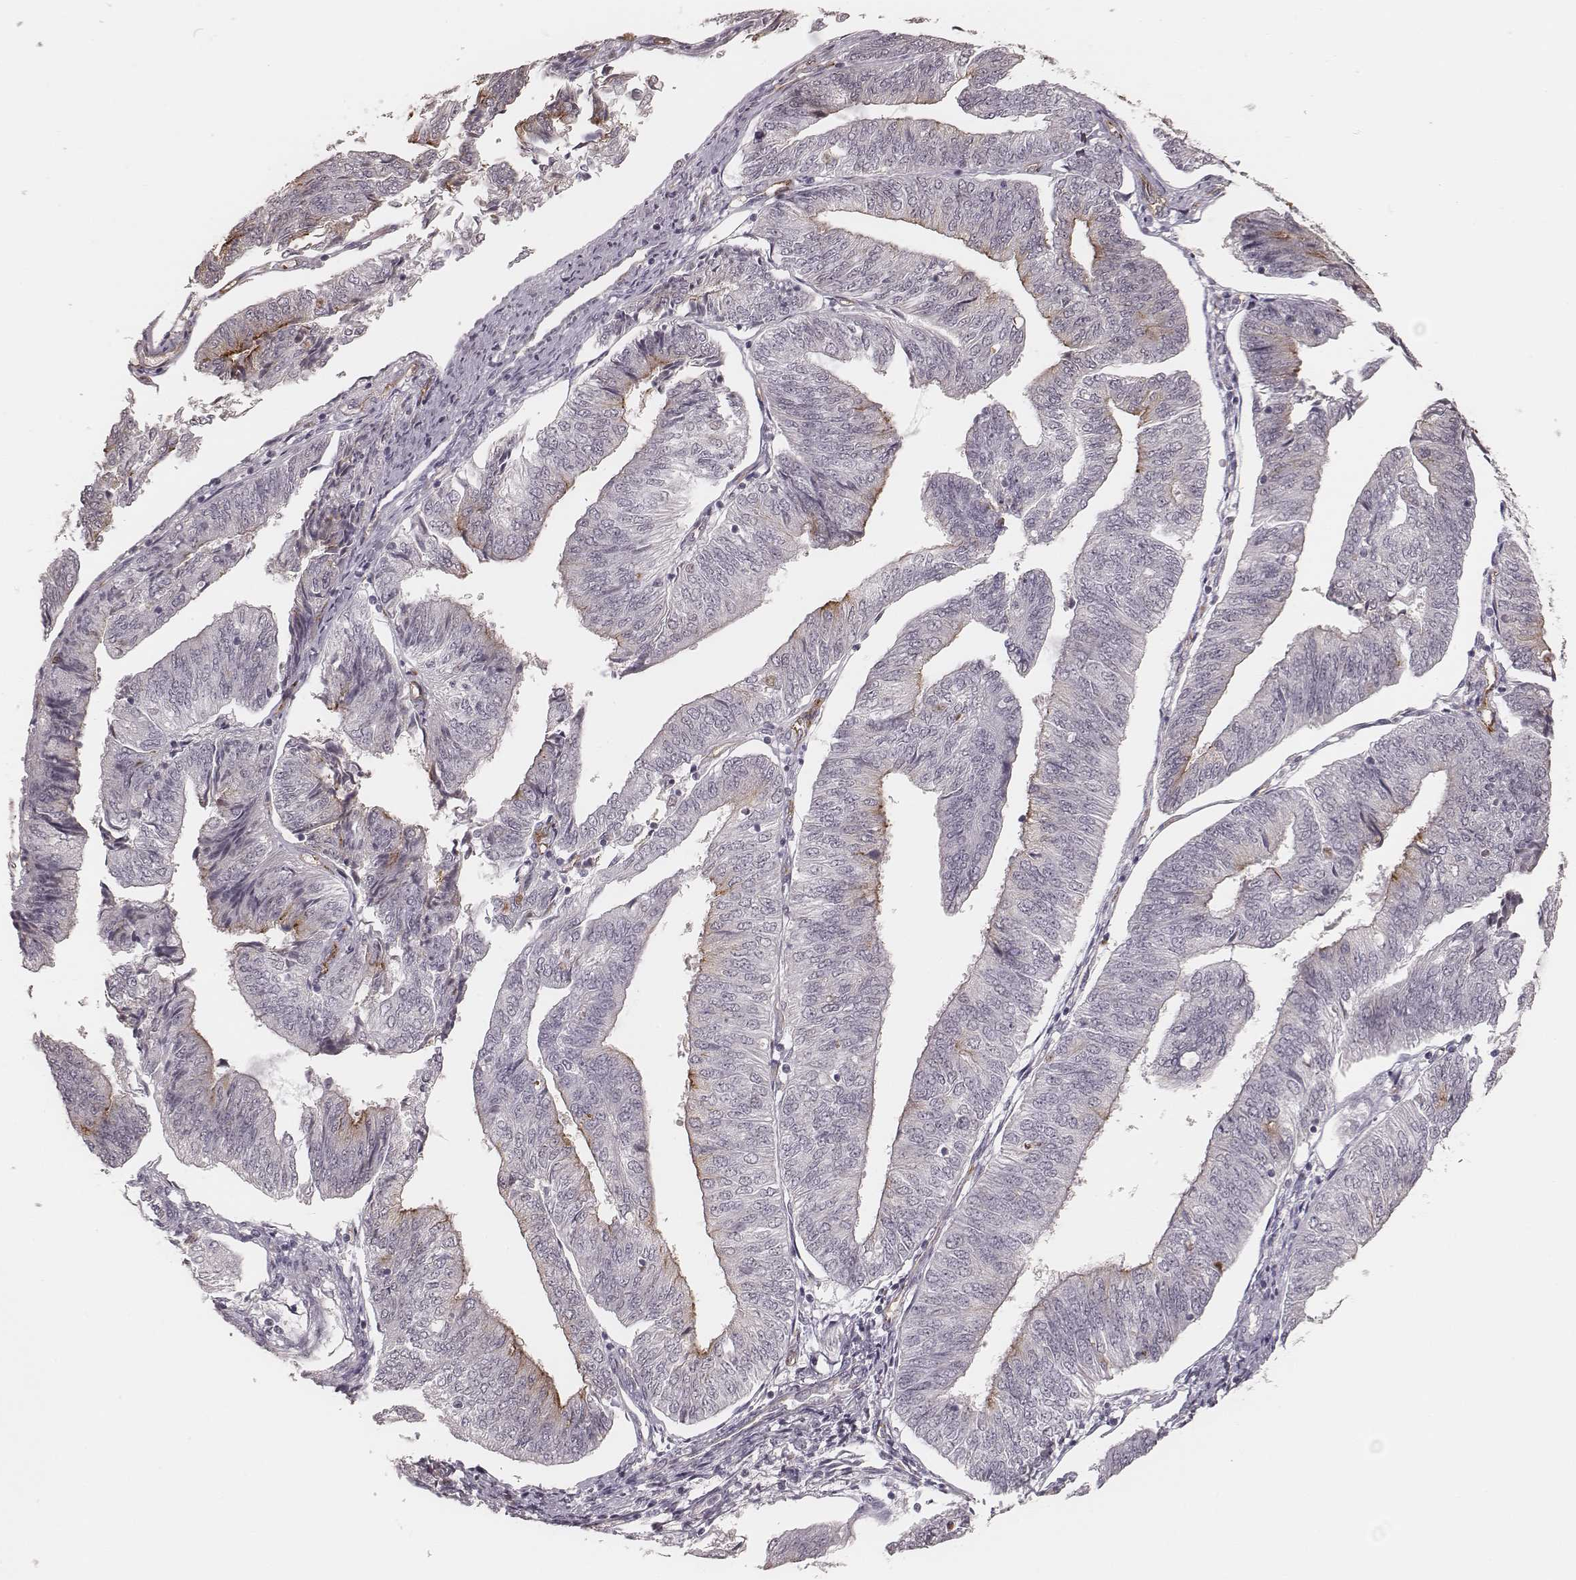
{"staining": {"intensity": "negative", "quantity": "none", "location": "none"}, "tissue": "endometrial cancer", "cell_type": "Tumor cells", "image_type": "cancer", "snomed": [{"axis": "morphology", "description": "Adenocarcinoma, NOS"}, {"axis": "topography", "description": "Endometrium"}], "caption": "The histopathology image shows no significant expression in tumor cells of adenocarcinoma (endometrial). The staining was performed using DAB (3,3'-diaminobenzidine) to visualize the protein expression in brown, while the nuclei were stained in blue with hematoxylin (Magnification: 20x).", "gene": "KITLG", "patient": {"sex": "female", "age": 58}}